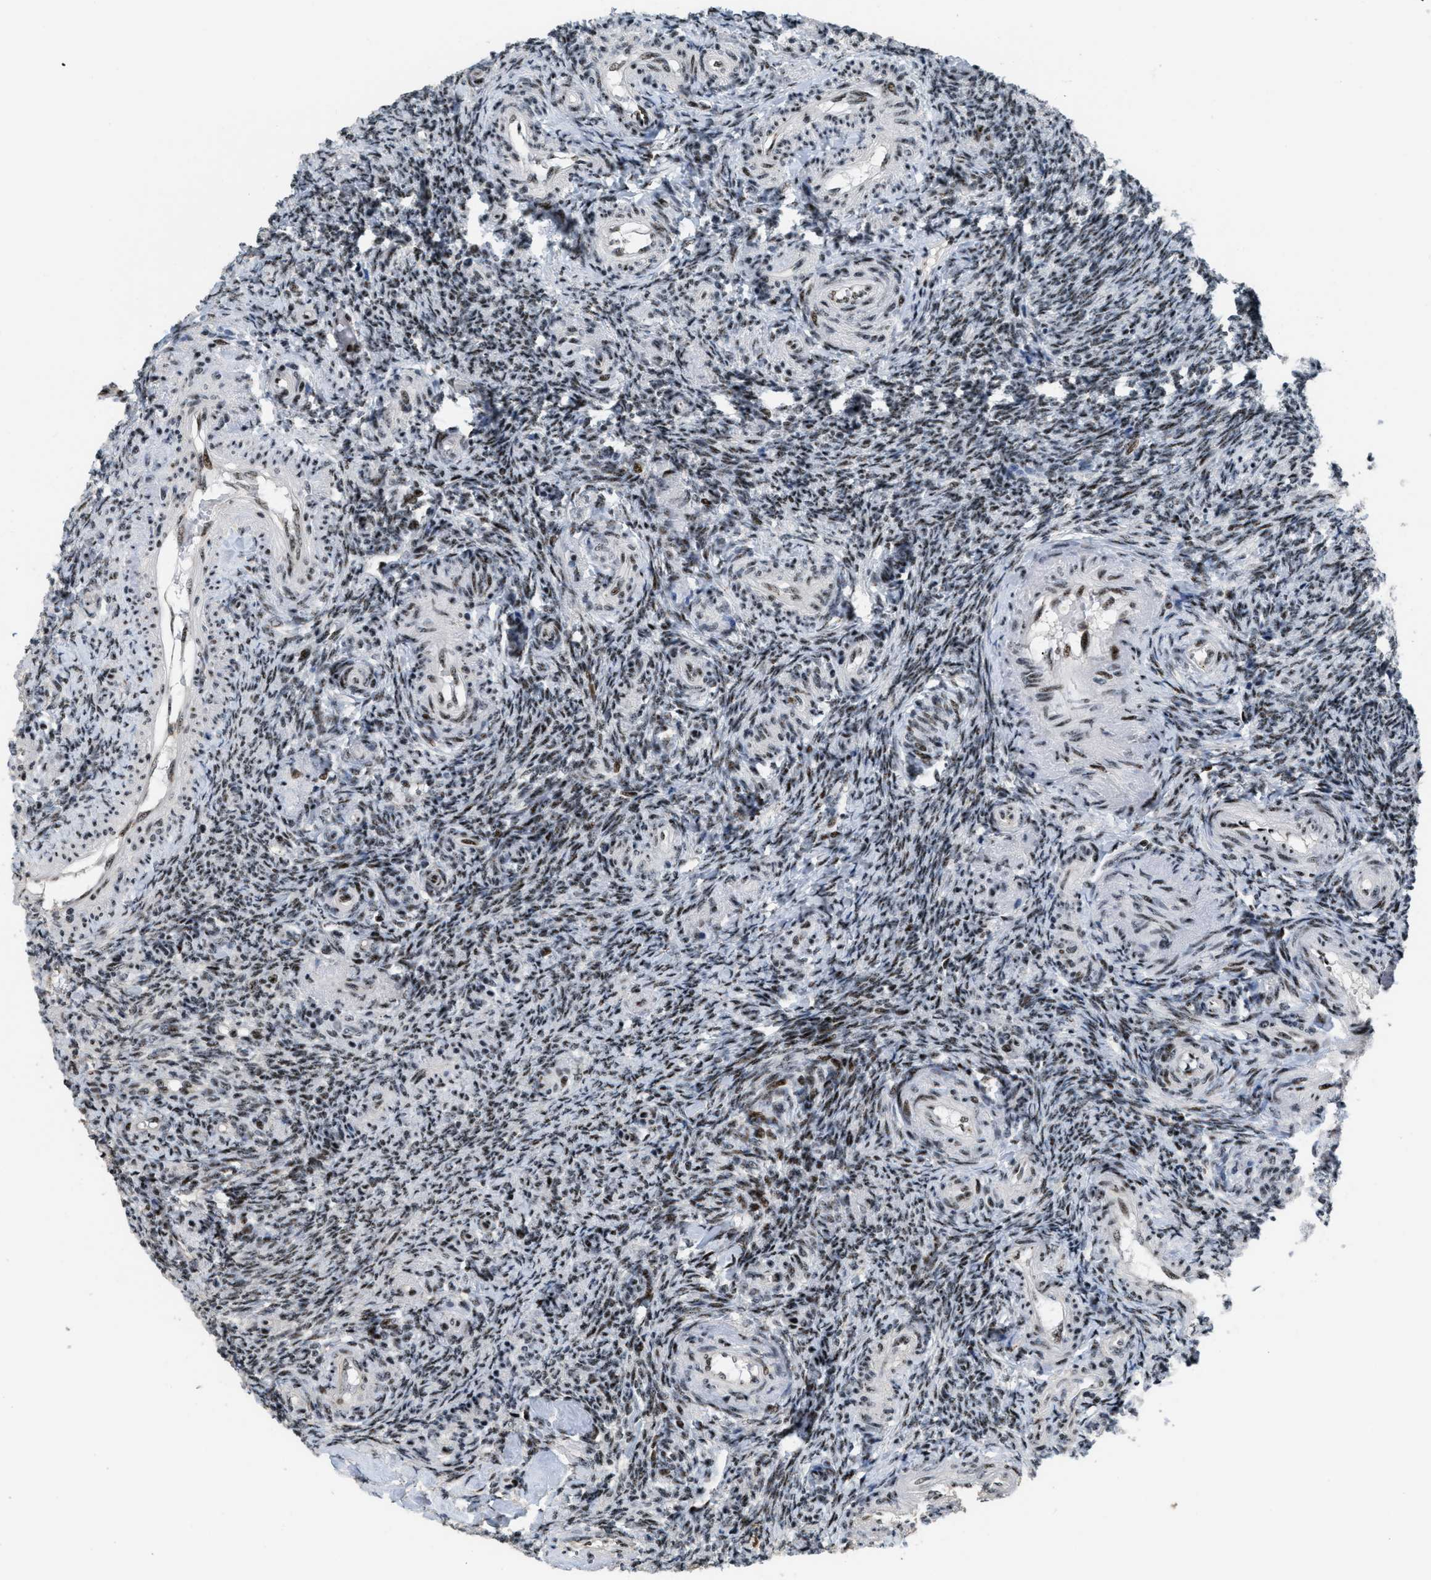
{"staining": {"intensity": "moderate", "quantity": "25%-75%", "location": "nuclear"}, "tissue": "ovary", "cell_type": "Follicle cells", "image_type": "normal", "snomed": [{"axis": "morphology", "description": "Normal tissue, NOS"}, {"axis": "topography", "description": "Ovary"}], "caption": "Immunohistochemical staining of normal human ovary demonstrates medium levels of moderate nuclear positivity in about 25%-75% of follicle cells.", "gene": "CDR2", "patient": {"sex": "female", "age": 41}}